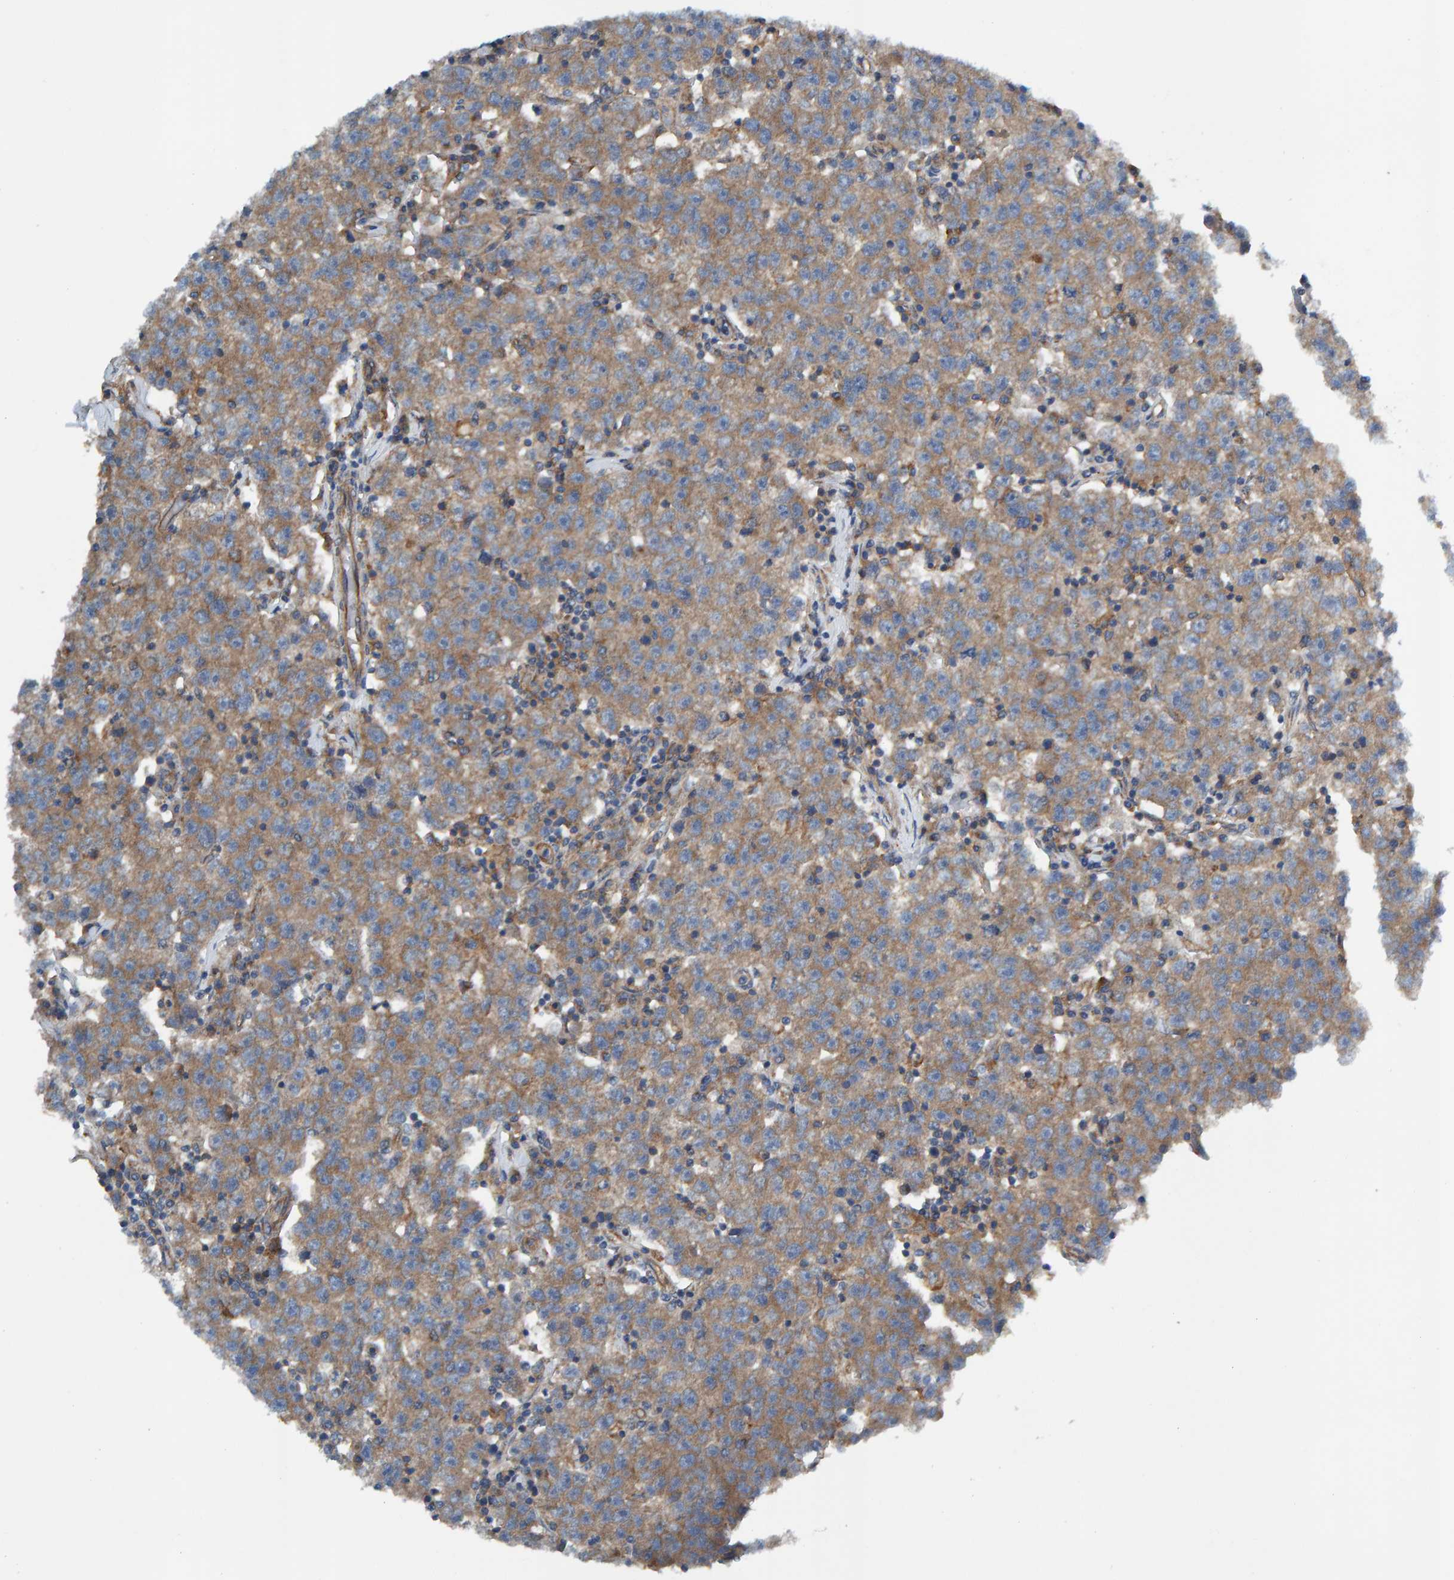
{"staining": {"intensity": "moderate", "quantity": ">75%", "location": "cytoplasmic/membranous"}, "tissue": "testis cancer", "cell_type": "Tumor cells", "image_type": "cancer", "snomed": [{"axis": "morphology", "description": "Seminoma, NOS"}, {"axis": "topography", "description": "Testis"}], "caption": "Immunohistochemistry (IHC) (DAB) staining of human seminoma (testis) shows moderate cytoplasmic/membranous protein staining in approximately >75% of tumor cells.", "gene": "MKLN1", "patient": {"sex": "male", "age": 22}}